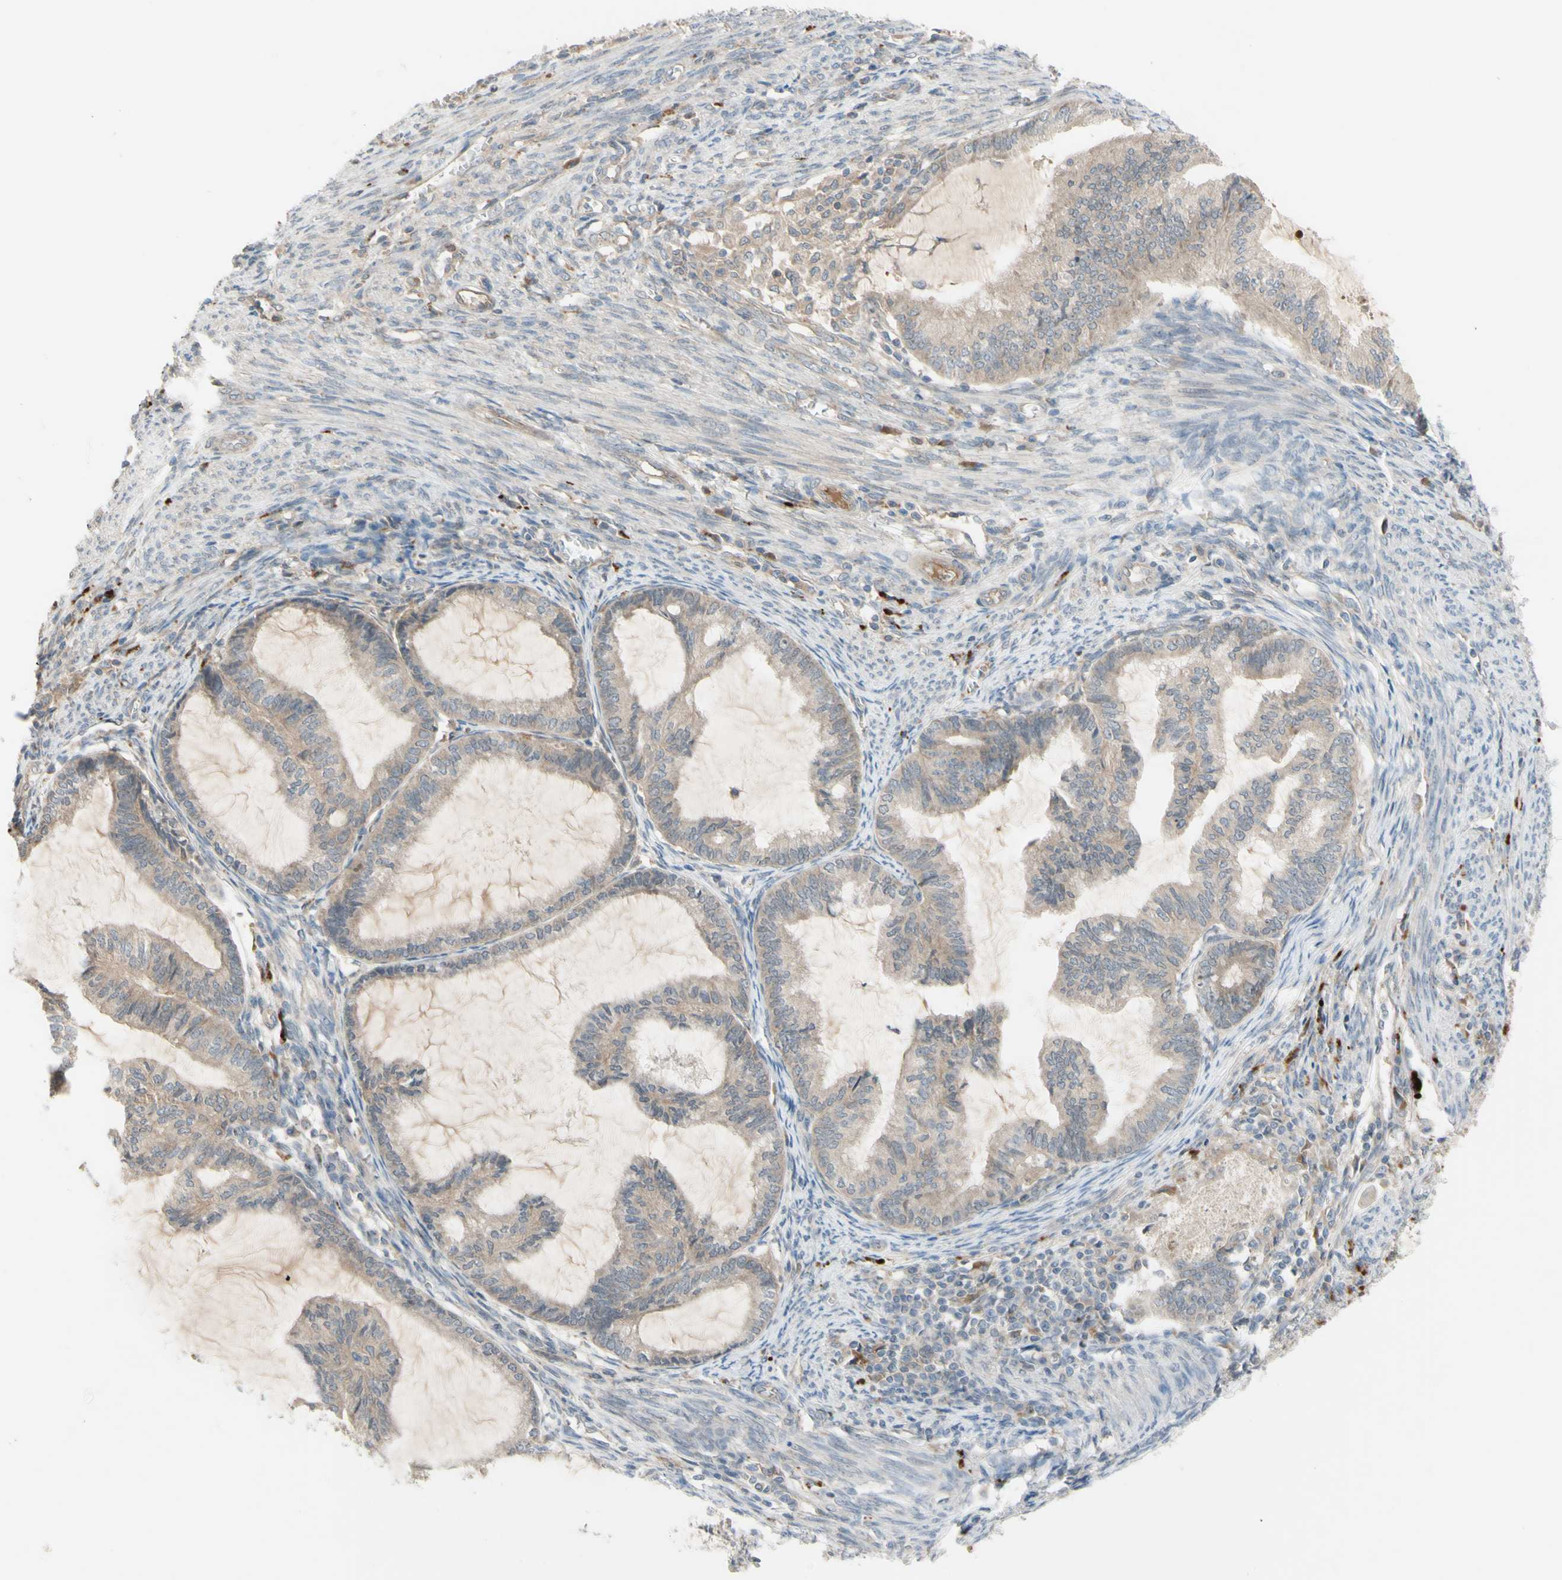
{"staining": {"intensity": "weak", "quantity": ">75%", "location": "cytoplasmic/membranous"}, "tissue": "cervical cancer", "cell_type": "Tumor cells", "image_type": "cancer", "snomed": [{"axis": "morphology", "description": "Normal tissue, NOS"}, {"axis": "morphology", "description": "Adenocarcinoma, NOS"}, {"axis": "topography", "description": "Cervix"}, {"axis": "topography", "description": "Endometrium"}], "caption": "An IHC image of tumor tissue is shown. Protein staining in brown highlights weak cytoplasmic/membranous positivity in adenocarcinoma (cervical) within tumor cells.", "gene": "AFP", "patient": {"sex": "female", "age": 86}}